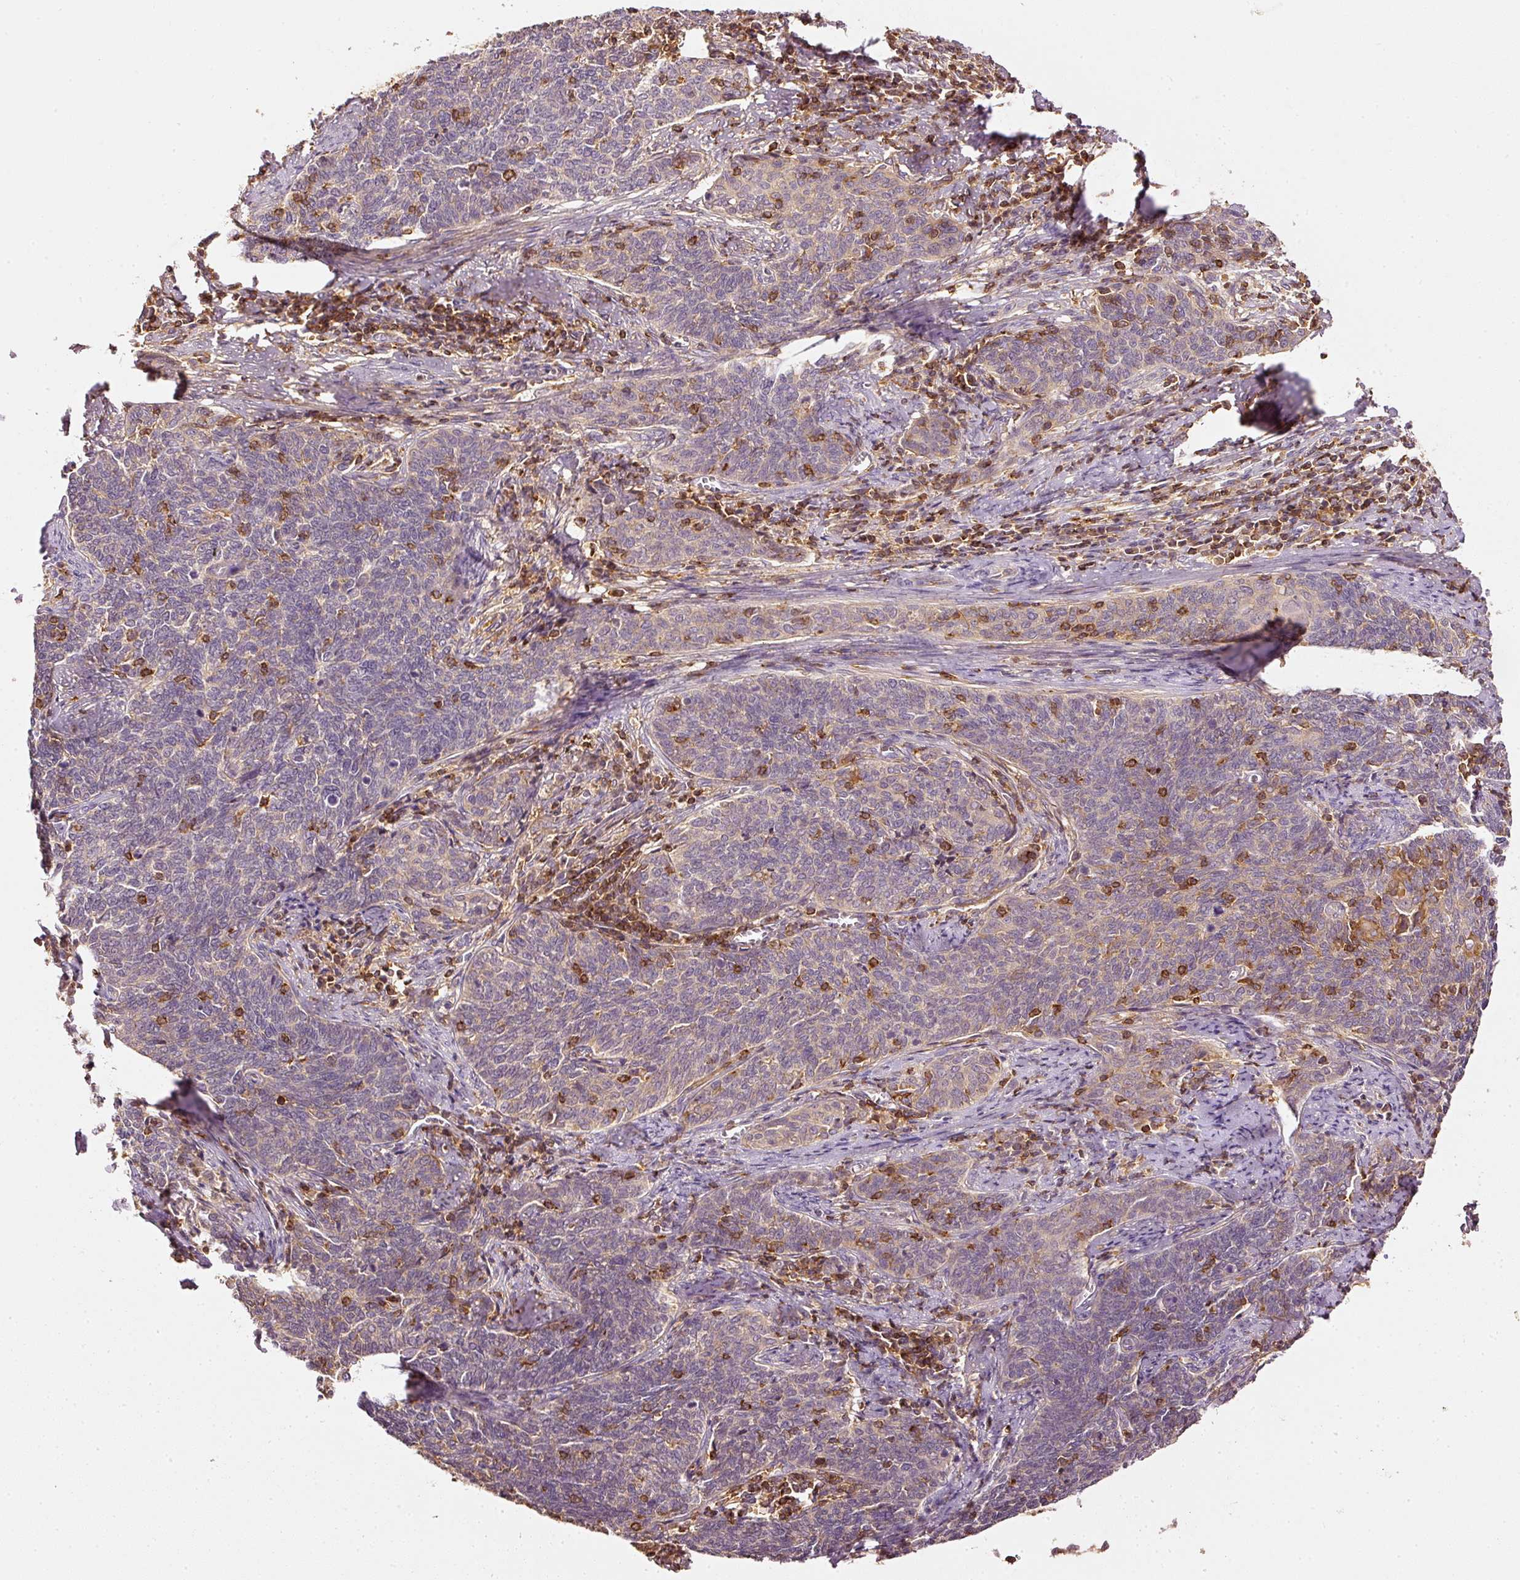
{"staining": {"intensity": "weak", "quantity": "25%-75%", "location": "cytoplasmic/membranous"}, "tissue": "cervical cancer", "cell_type": "Tumor cells", "image_type": "cancer", "snomed": [{"axis": "morphology", "description": "Squamous cell carcinoma, NOS"}, {"axis": "topography", "description": "Cervix"}], "caption": "This image displays IHC staining of cervical cancer (squamous cell carcinoma), with low weak cytoplasmic/membranous positivity in about 25%-75% of tumor cells.", "gene": "EVL", "patient": {"sex": "female", "age": 39}}